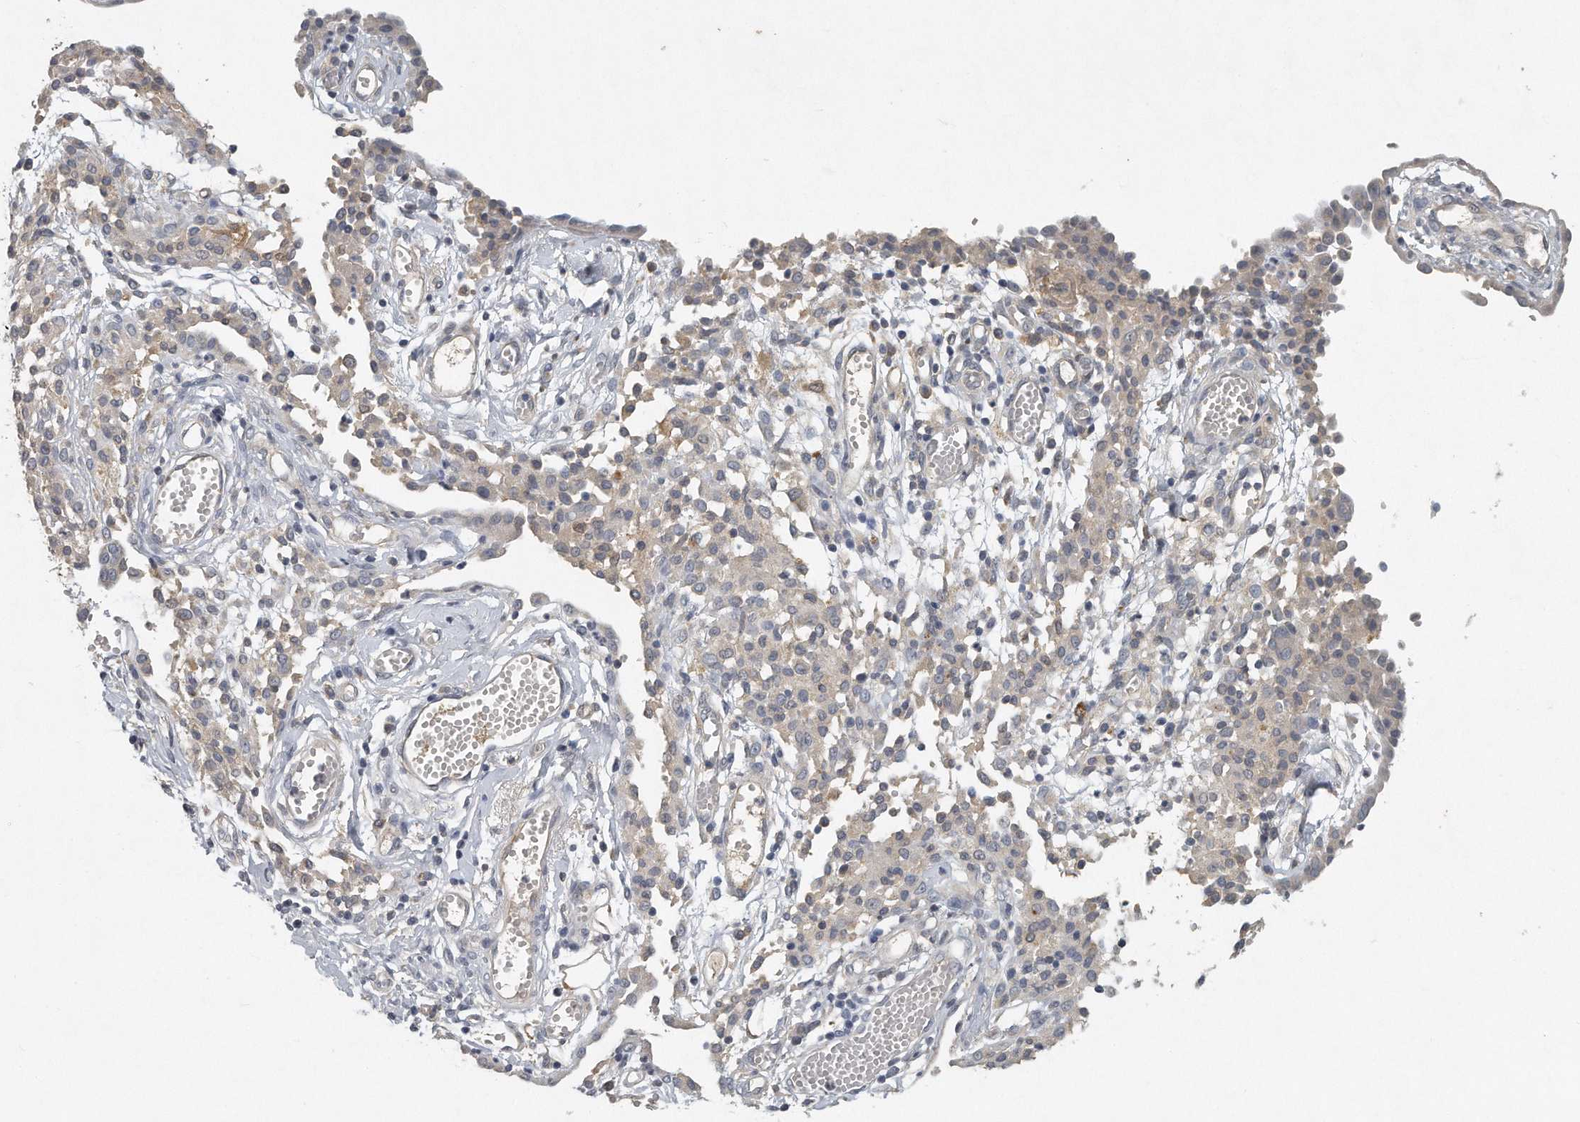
{"staining": {"intensity": "weak", "quantity": "<25%", "location": "cytoplasmic/membranous"}, "tissue": "lung cancer", "cell_type": "Tumor cells", "image_type": "cancer", "snomed": [{"axis": "morphology", "description": "Adenocarcinoma, NOS"}, {"axis": "topography", "description": "Lung"}], "caption": "Lung cancer stained for a protein using immunohistochemistry shows no positivity tumor cells.", "gene": "CAMK1", "patient": {"sex": "female", "age": 67}}